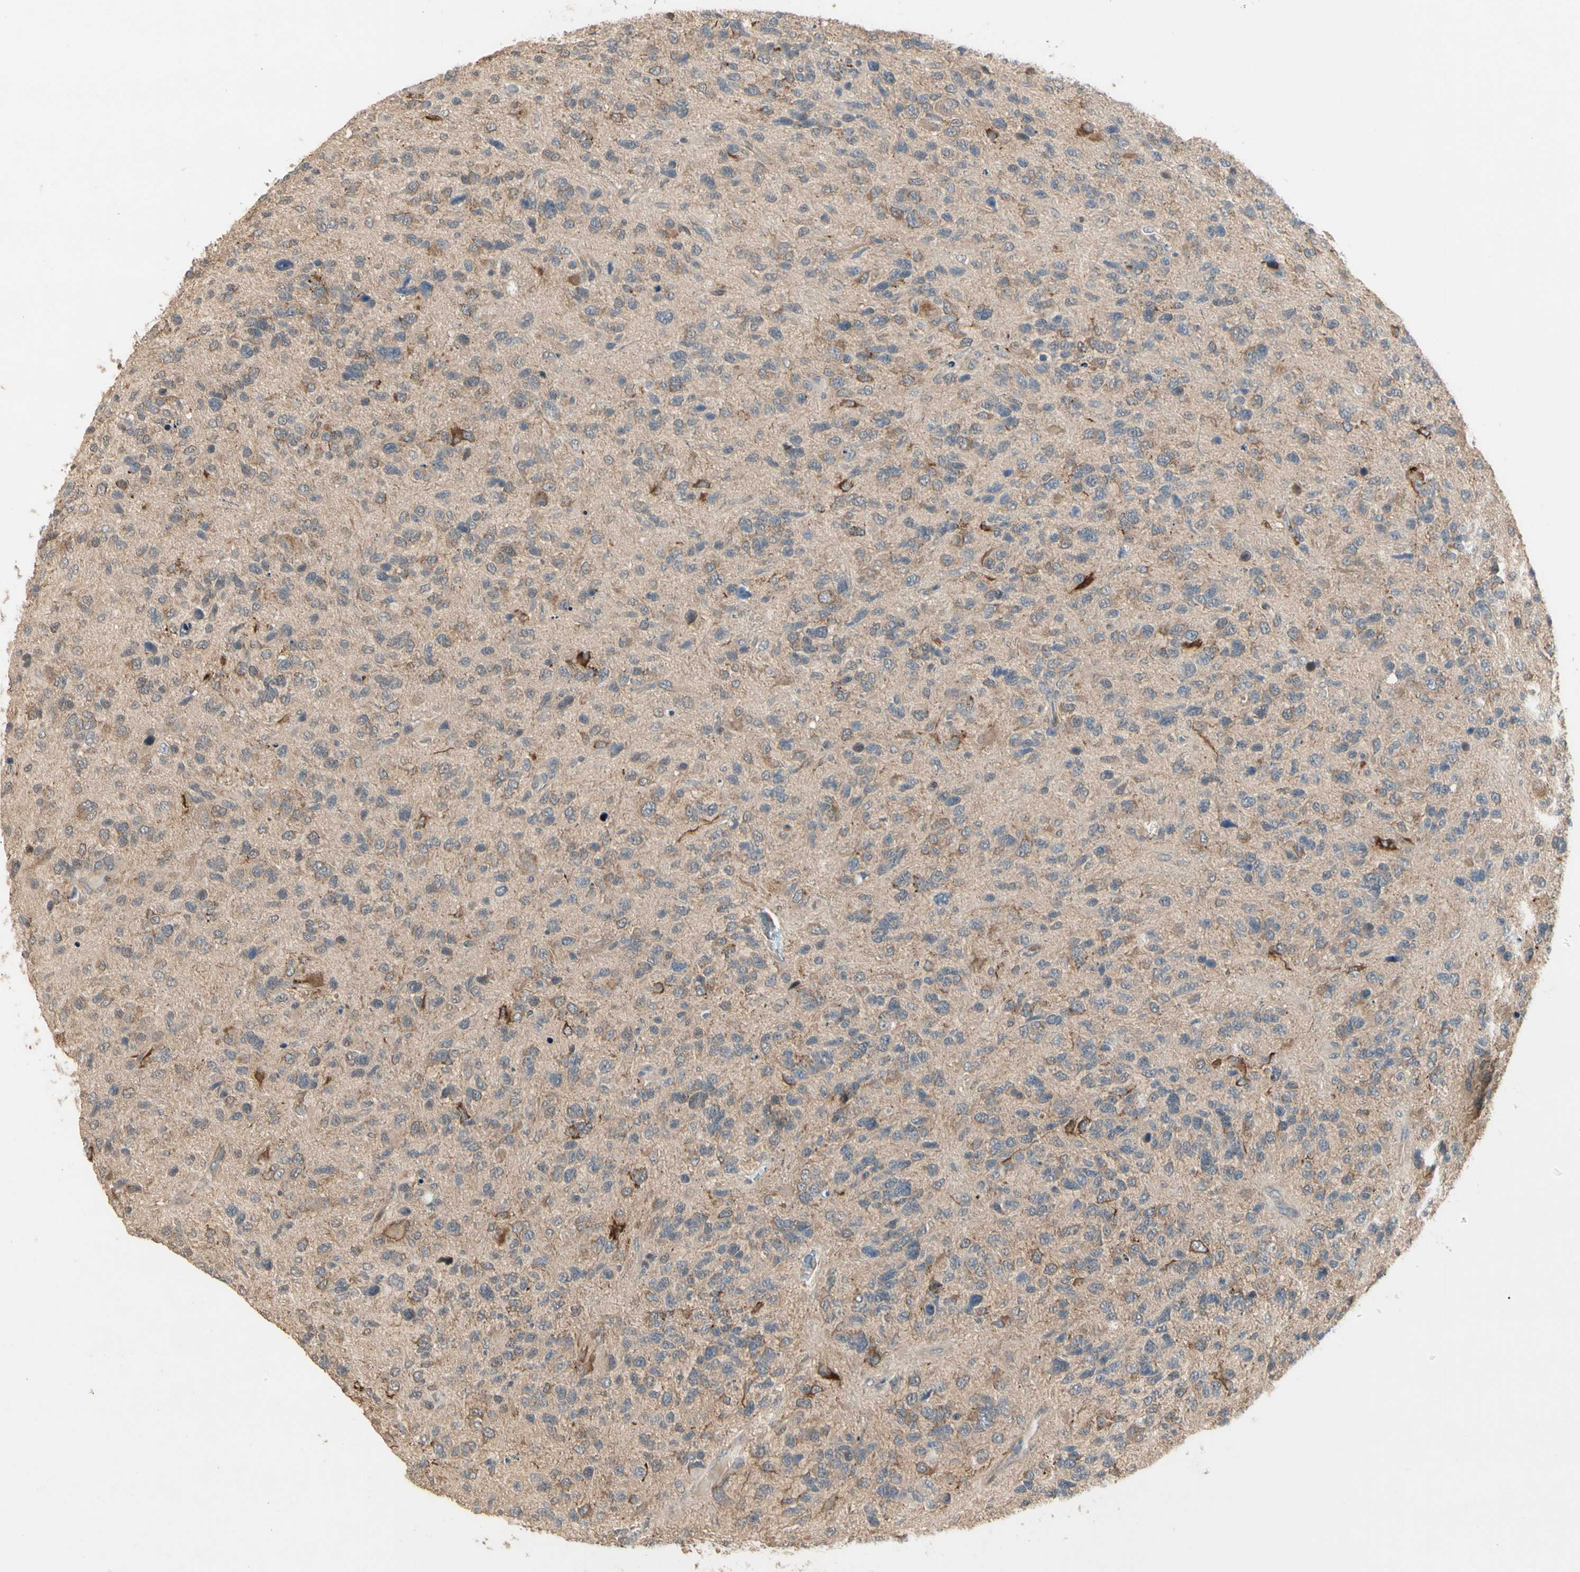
{"staining": {"intensity": "moderate", "quantity": "25%-75%", "location": "cytoplasmic/membranous"}, "tissue": "glioma", "cell_type": "Tumor cells", "image_type": "cancer", "snomed": [{"axis": "morphology", "description": "Glioma, malignant, High grade"}, {"axis": "topography", "description": "Brain"}], "caption": "Malignant high-grade glioma tissue shows moderate cytoplasmic/membranous staining in about 25%-75% of tumor cells", "gene": "ATG4C", "patient": {"sex": "female", "age": 58}}